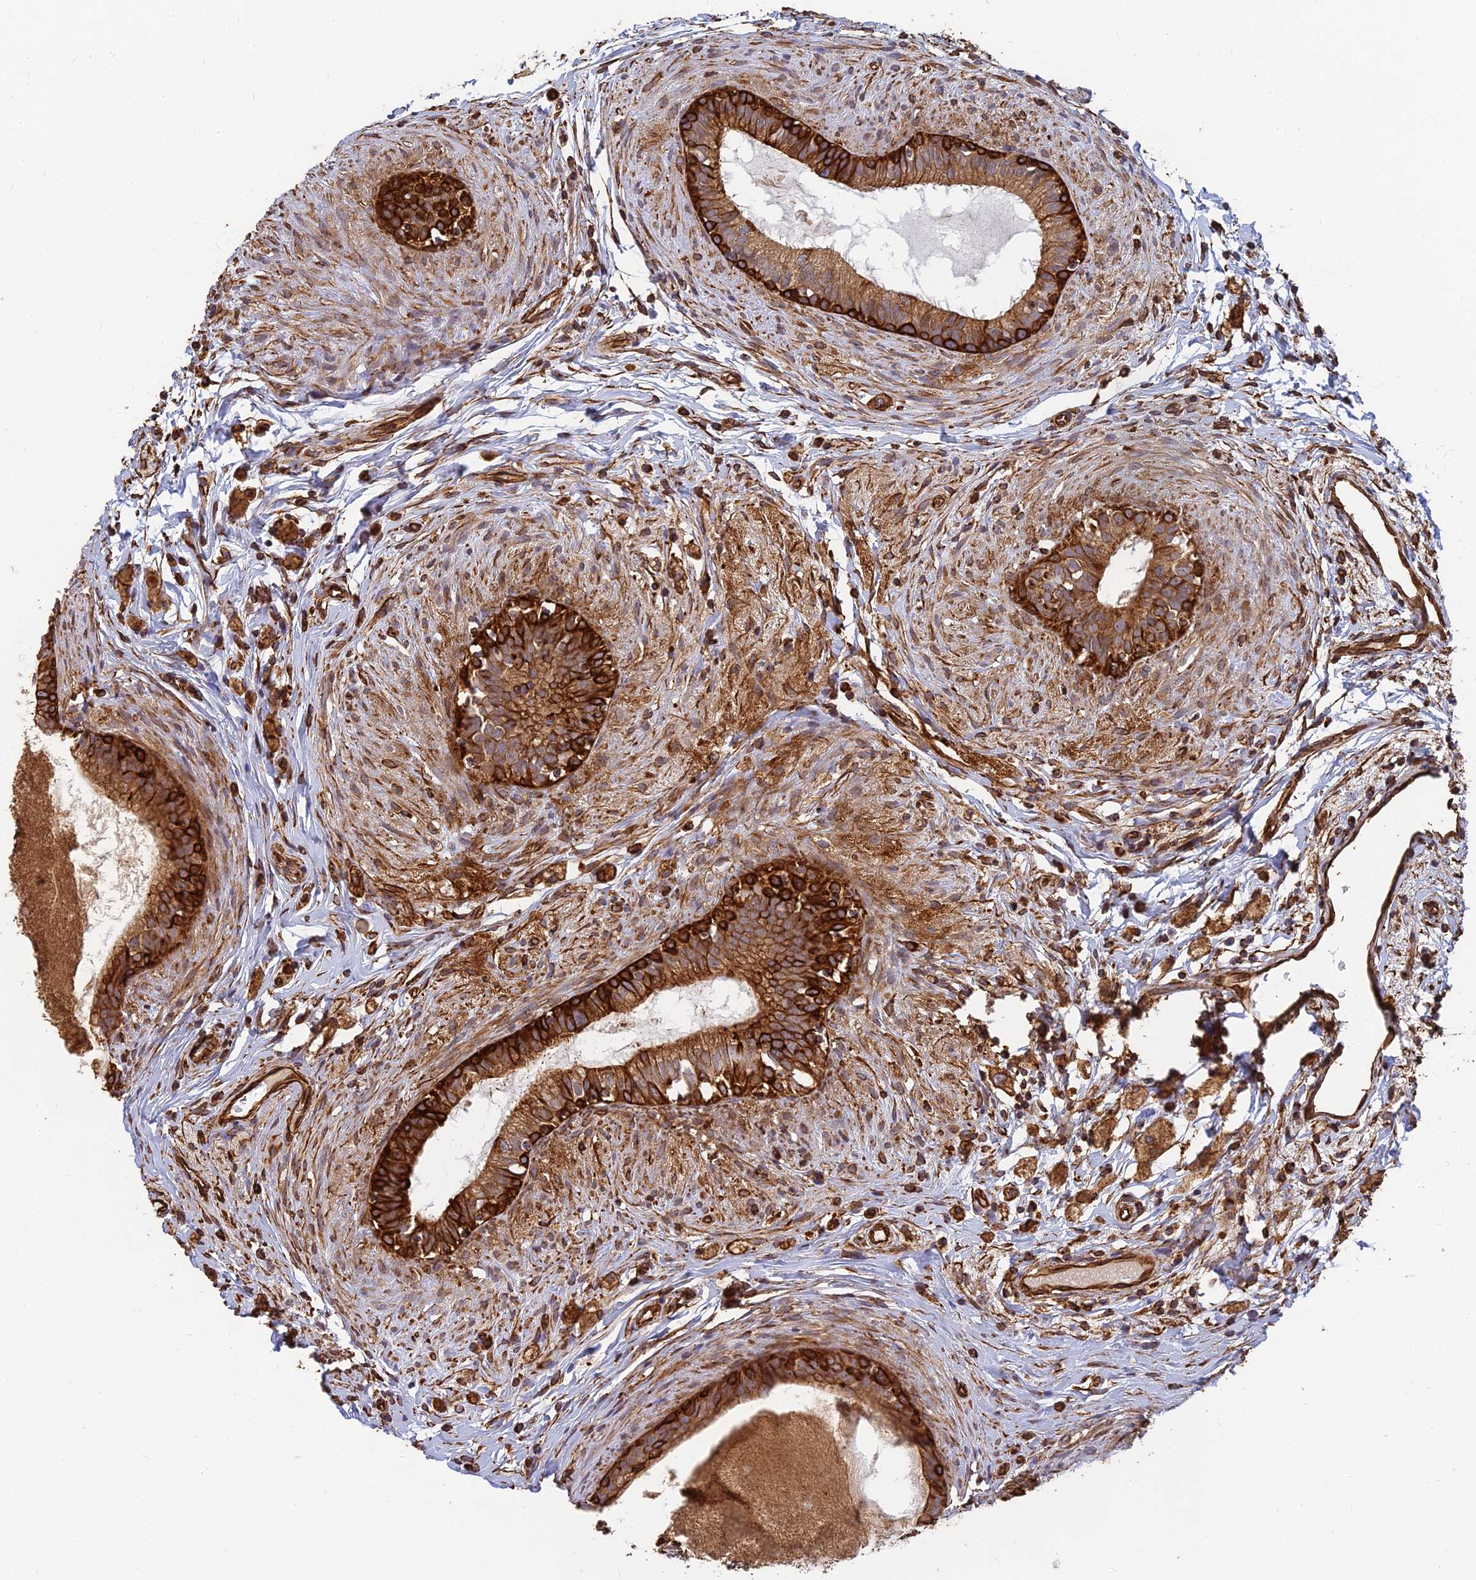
{"staining": {"intensity": "strong", "quantity": ">75%", "location": "cytoplasmic/membranous"}, "tissue": "epididymis", "cell_type": "Glandular cells", "image_type": "normal", "snomed": [{"axis": "morphology", "description": "Normal tissue, NOS"}, {"axis": "topography", "description": "Epididymis"}], "caption": "The immunohistochemical stain shows strong cytoplasmic/membranous positivity in glandular cells of normal epididymis. (brown staining indicates protein expression, while blue staining denotes nuclei).", "gene": "DSTYK", "patient": {"sex": "male", "age": 80}}